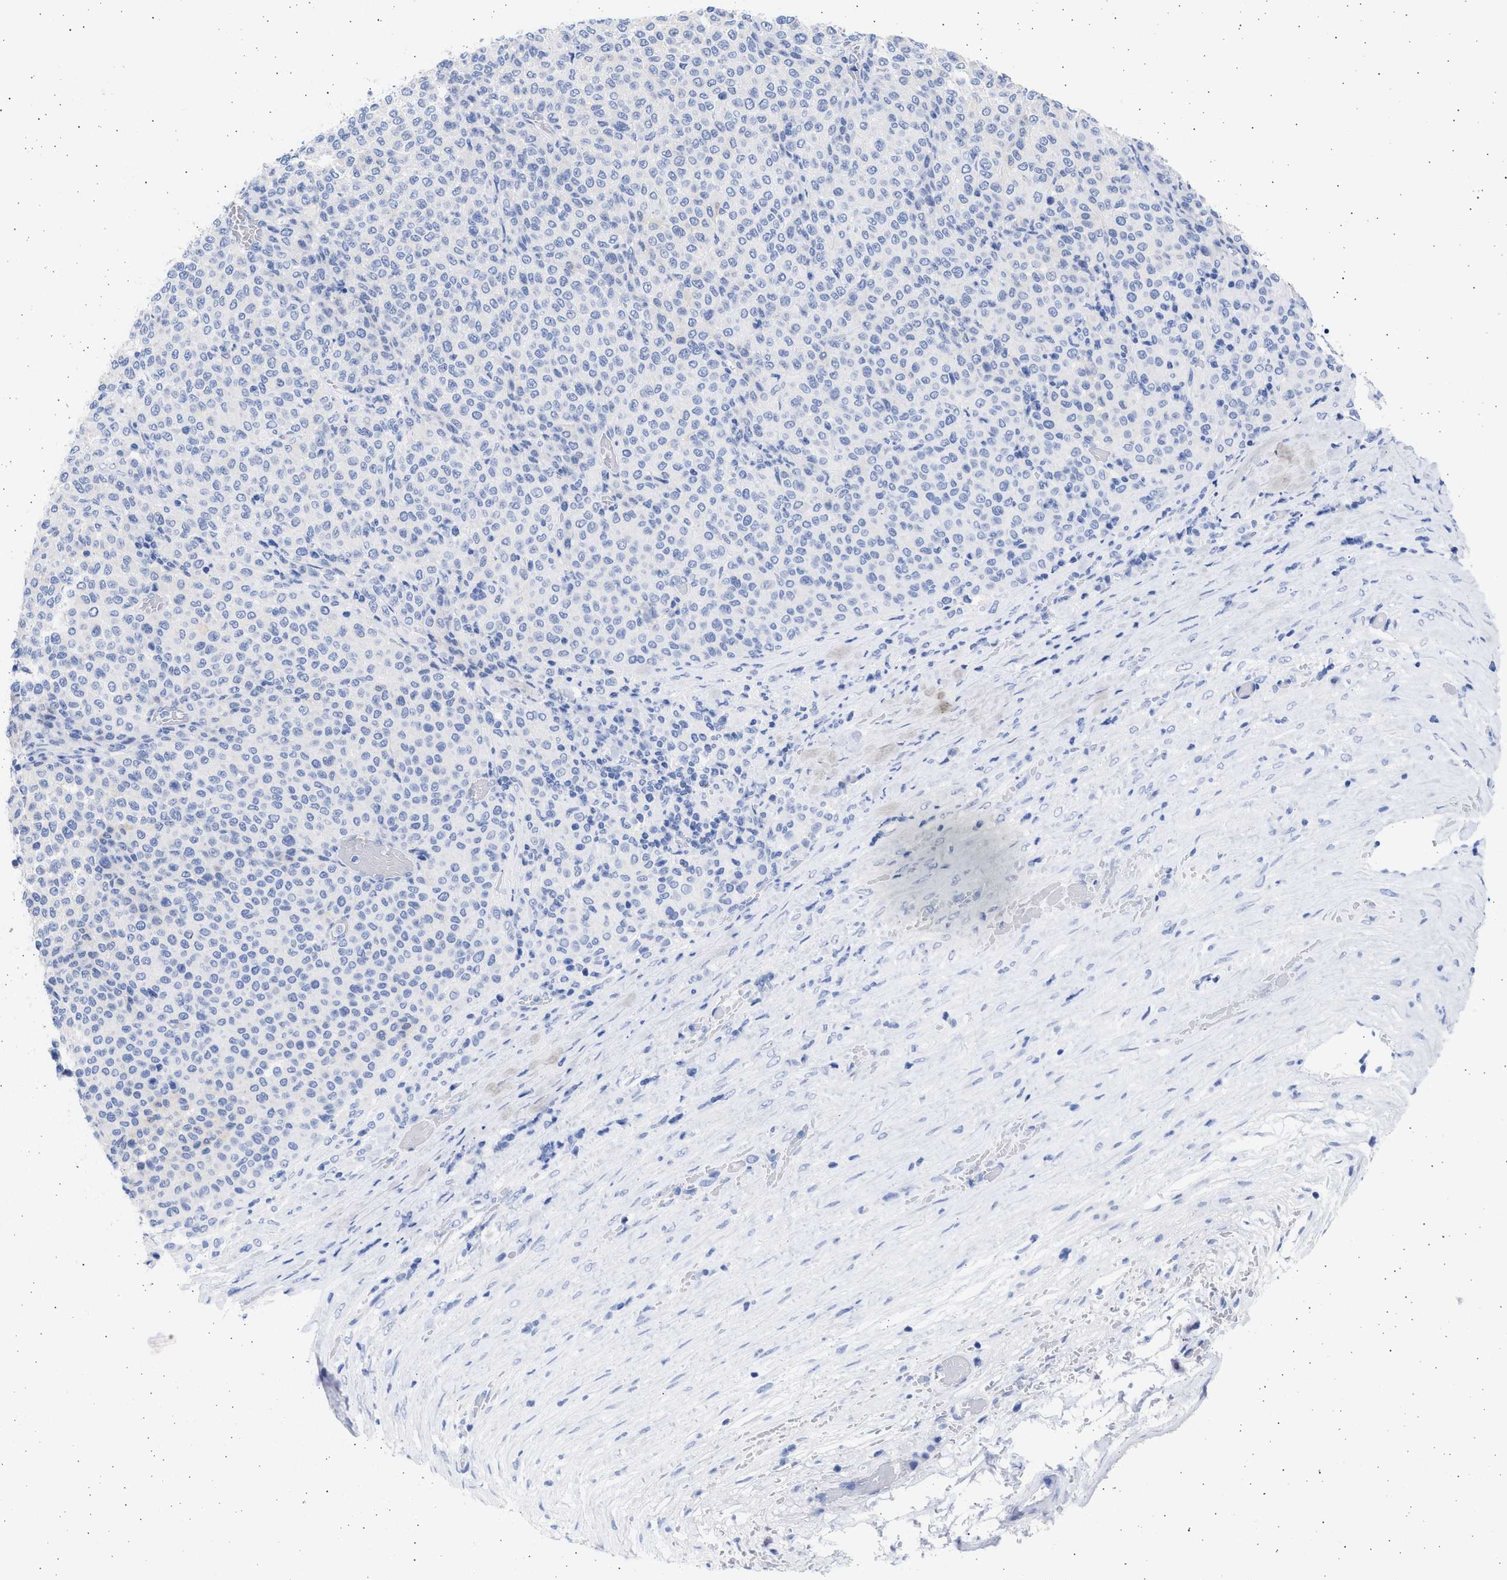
{"staining": {"intensity": "negative", "quantity": "none", "location": "none"}, "tissue": "melanoma", "cell_type": "Tumor cells", "image_type": "cancer", "snomed": [{"axis": "morphology", "description": "Malignant melanoma, Metastatic site"}, {"axis": "topography", "description": "Pancreas"}], "caption": "DAB (3,3'-diaminobenzidine) immunohistochemical staining of melanoma shows no significant staining in tumor cells. Brightfield microscopy of immunohistochemistry stained with DAB (3,3'-diaminobenzidine) (brown) and hematoxylin (blue), captured at high magnification.", "gene": "ALDOC", "patient": {"sex": "female", "age": 30}}